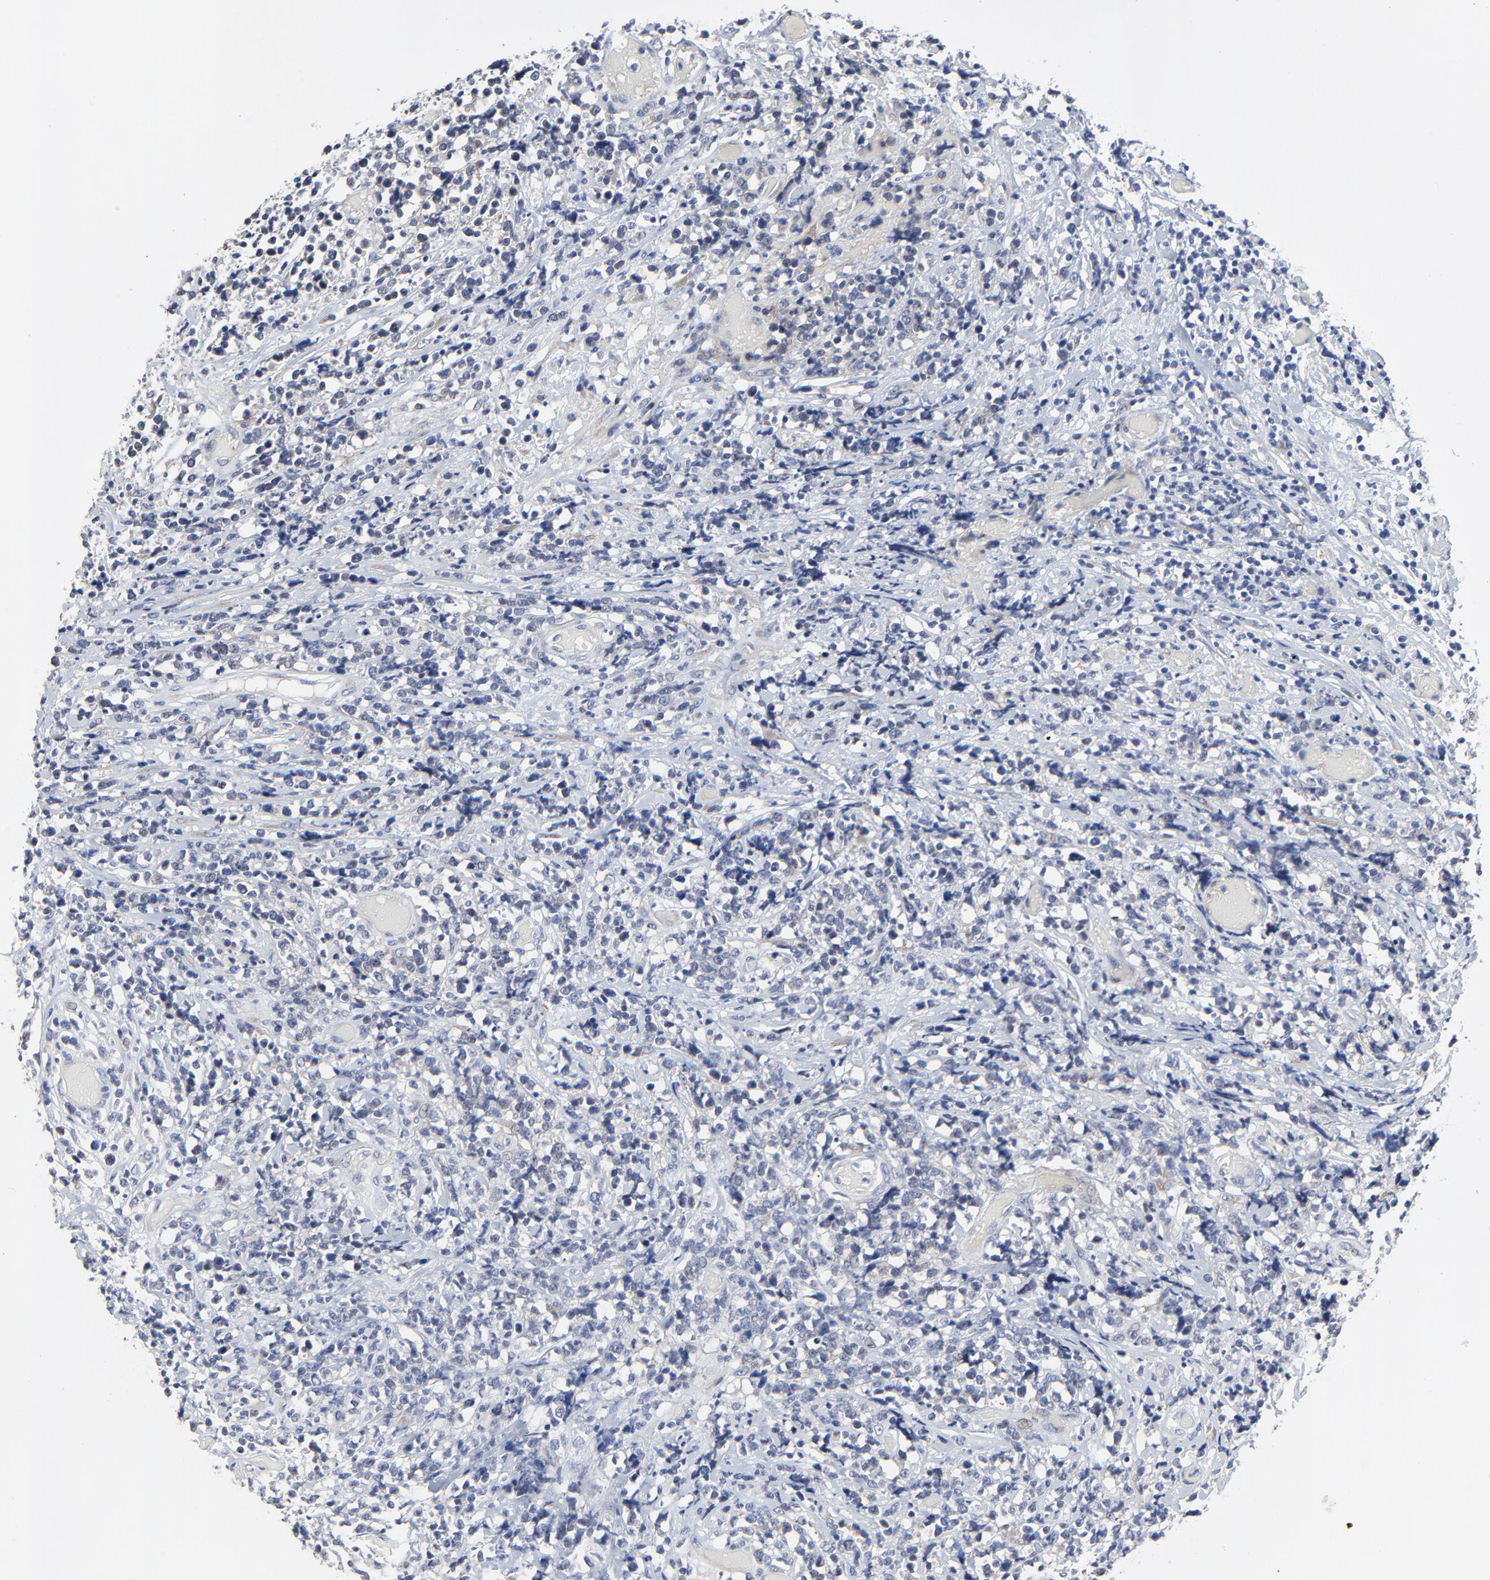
{"staining": {"intensity": "negative", "quantity": "none", "location": "none"}, "tissue": "lymphoma", "cell_type": "Tumor cells", "image_type": "cancer", "snomed": [{"axis": "morphology", "description": "Malignant lymphoma, non-Hodgkin's type, High grade"}, {"axis": "topography", "description": "Colon"}], "caption": "Lymphoma was stained to show a protein in brown. There is no significant expression in tumor cells.", "gene": "NLGN3", "patient": {"sex": "male", "age": 82}}